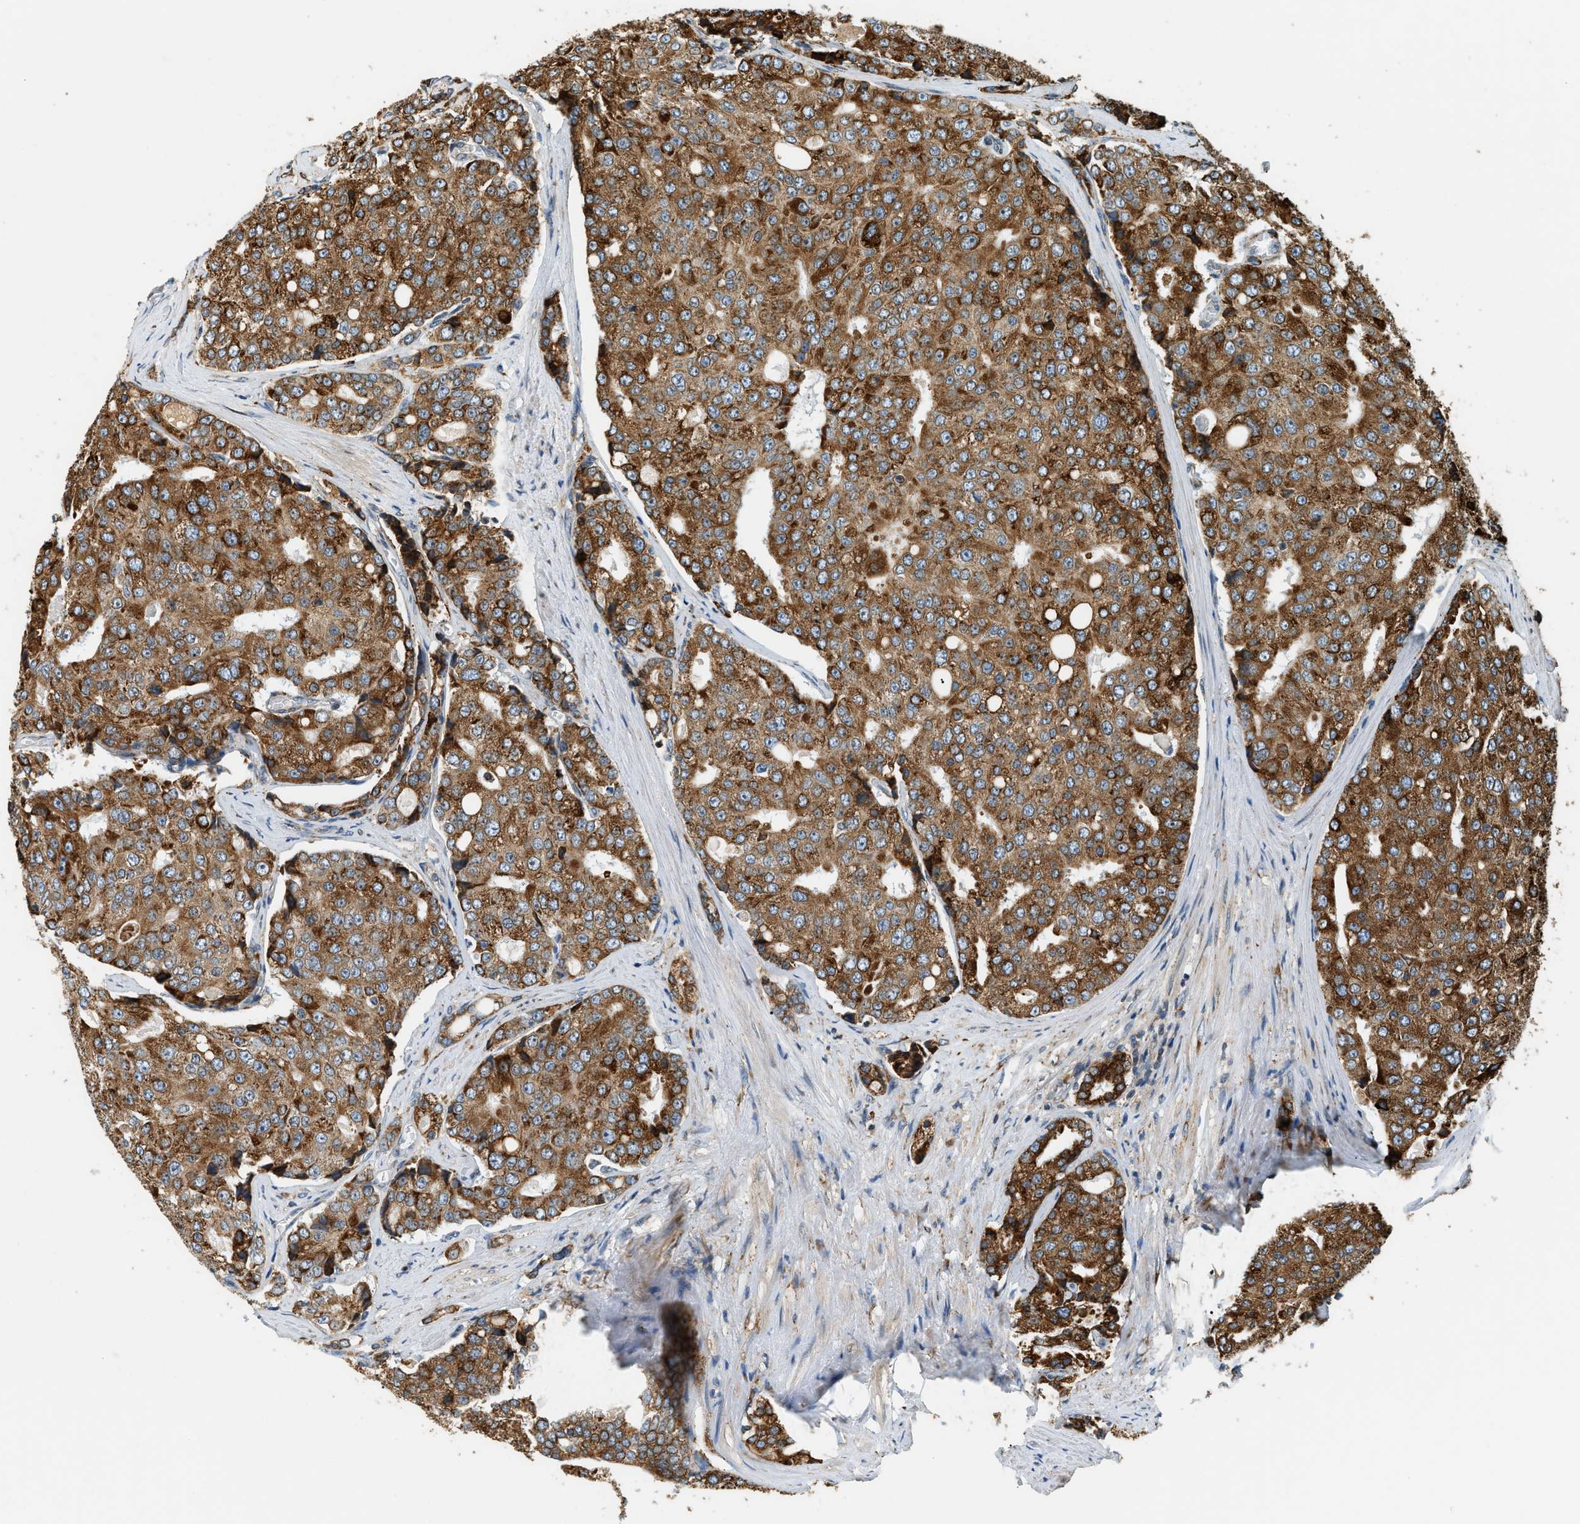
{"staining": {"intensity": "strong", "quantity": ">75%", "location": "cytoplasmic/membranous"}, "tissue": "prostate cancer", "cell_type": "Tumor cells", "image_type": "cancer", "snomed": [{"axis": "morphology", "description": "Adenocarcinoma, High grade"}, {"axis": "topography", "description": "Prostate"}], "caption": "About >75% of tumor cells in human prostate cancer exhibit strong cytoplasmic/membranous protein expression as visualized by brown immunohistochemical staining.", "gene": "SEMA4D", "patient": {"sex": "male", "age": 50}}